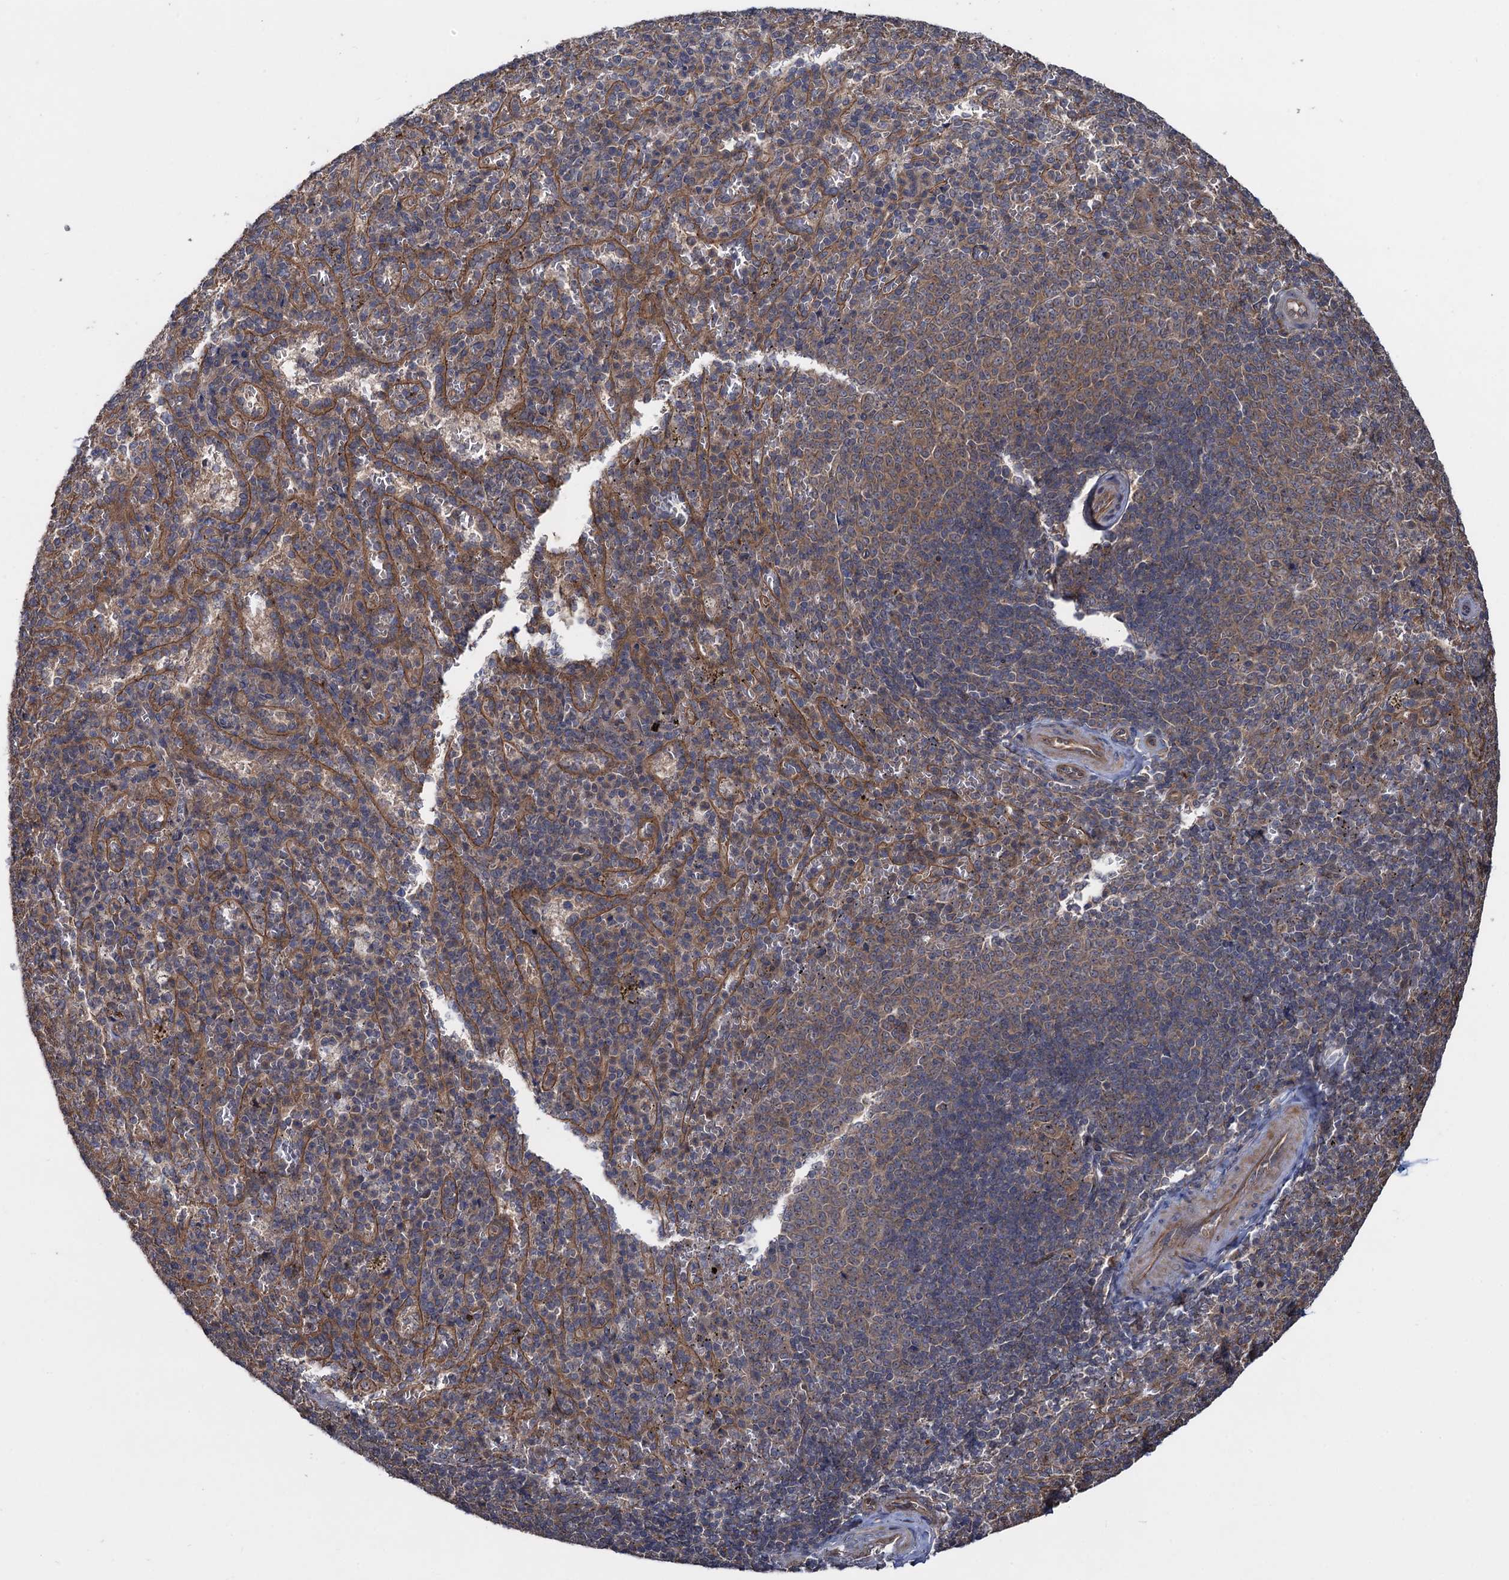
{"staining": {"intensity": "weak", "quantity": "<25%", "location": "cytoplasmic/membranous"}, "tissue": "spleen", "cell_type": "Cells in red pulp", "image_type": "normal", "snomed": [{"axis": "morphology", "description": "Normal tissue, NOS"}, {"axis": "topography", "description": "Spleen"}], "caption": "Protein analysis of benign spleen demonstrates no significant staining in cells in red pulp. Brightfield microscopy of immunohistochemistry stained with DAB (3,3'-diaminobenzidine) (brown) and hematoxylin (blue), captured at high magnification.", "gene": "HAUS1", "patient": {"sex": "female", "age": 21}}